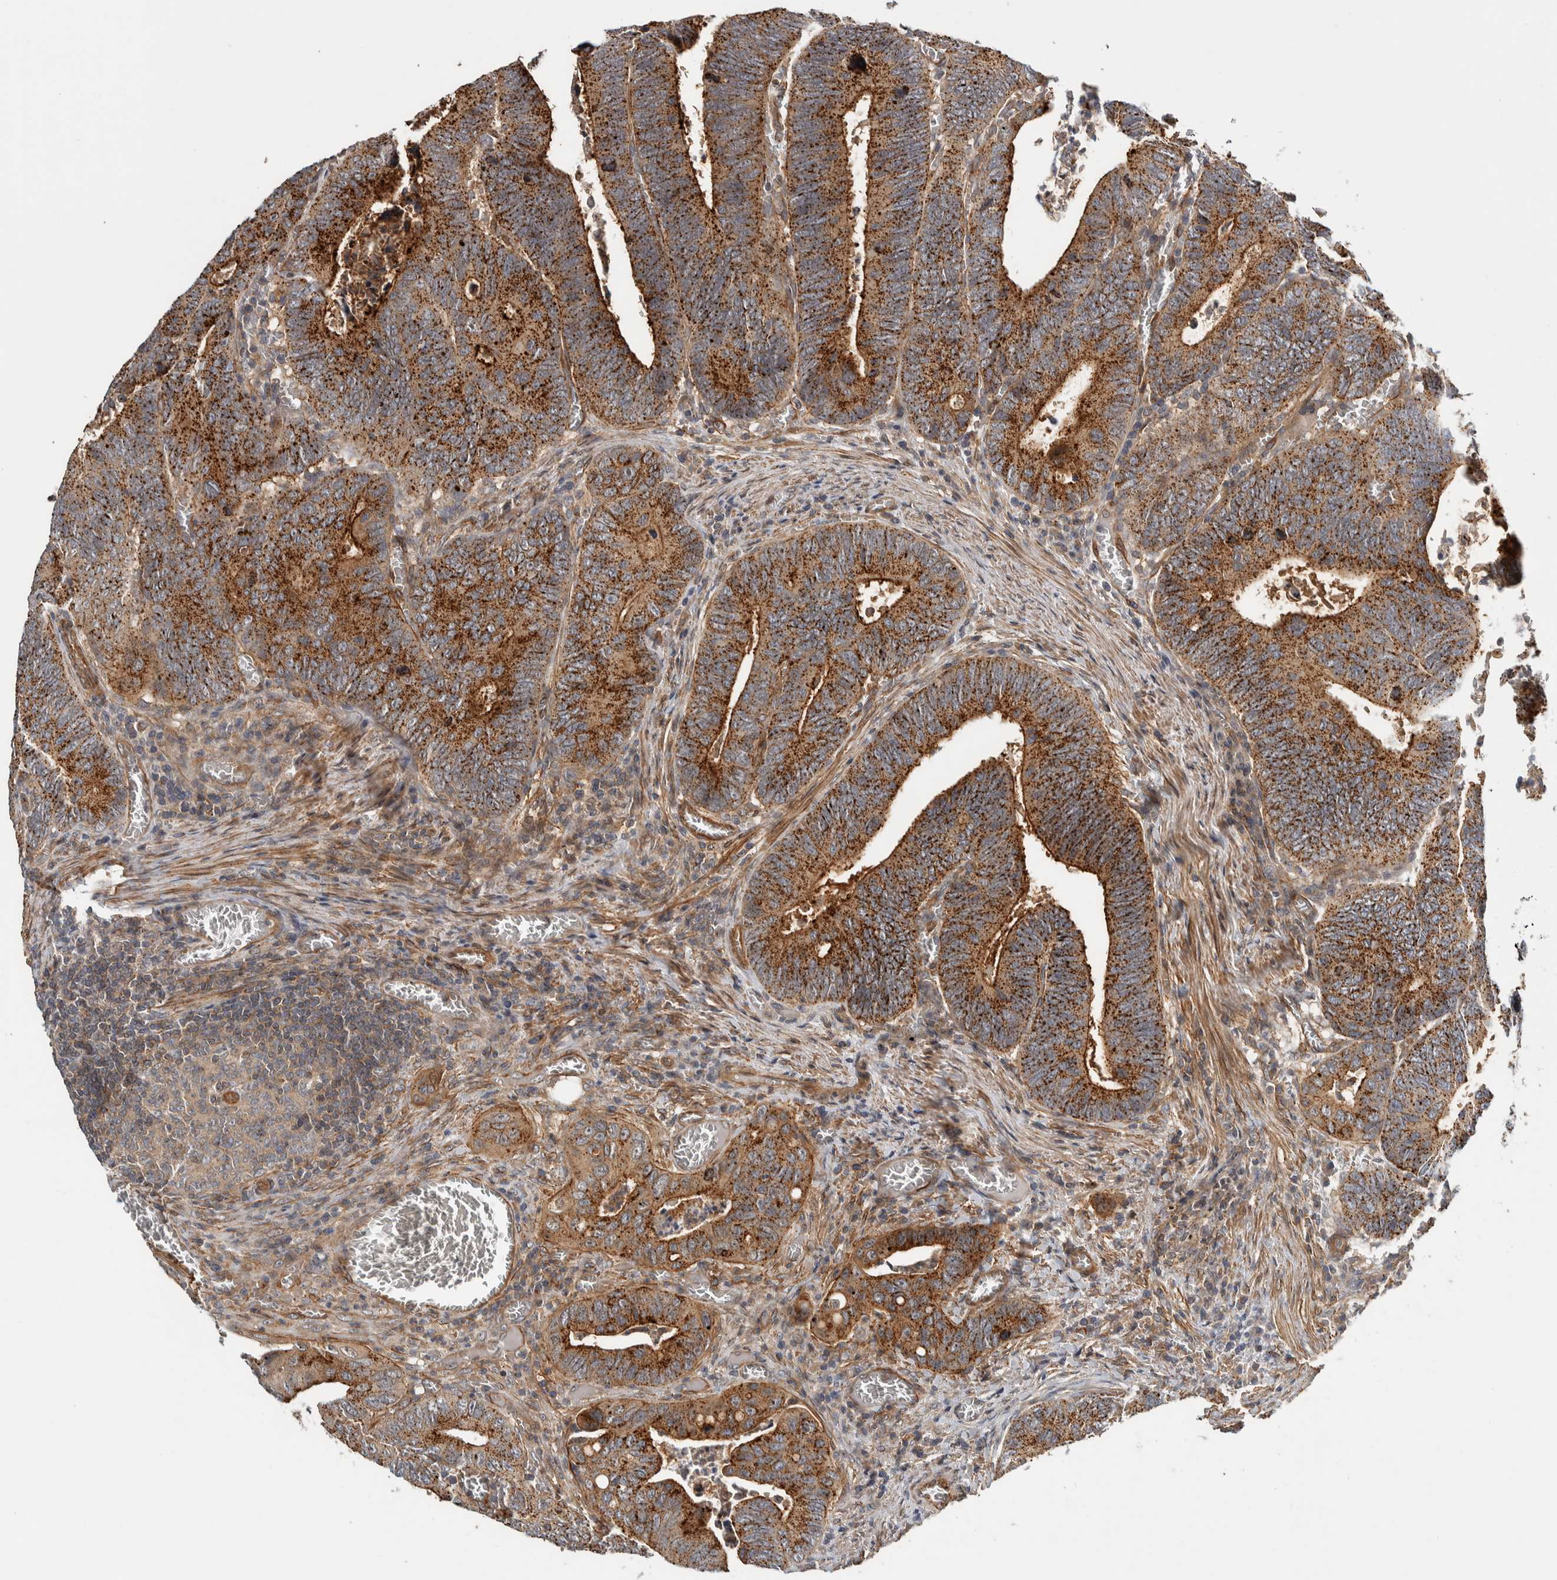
{"staining": {"intensity": "moderate", "quantity": ">75%", "location": "cytoplasmic/membranous"}, "tissue": "colorectal cancer", "cell_type": "Tumor cells", "image_type": "cancer", "snomed": [{"axis": "morphology", "description": "Inflammation, NOS"}, {"axis": "morphology", "description": "Adenocarcinoma, NOS"}, {"axis": "topography", "description": "Colon"}], "caption": "Immunohistochemistry (IHC) micrograph of neoplastic tissue: human adenocarcinoma (colorectal) stained using IHC demonstrates medium levels of moderate protein expression localized specifically in the cytoplasmic/membranous of tumor cells, appearing as a cytoplasmic/membranous brown color.", "gene": "TBC1D31", "patient": {"sex": "male", "age": 72}}